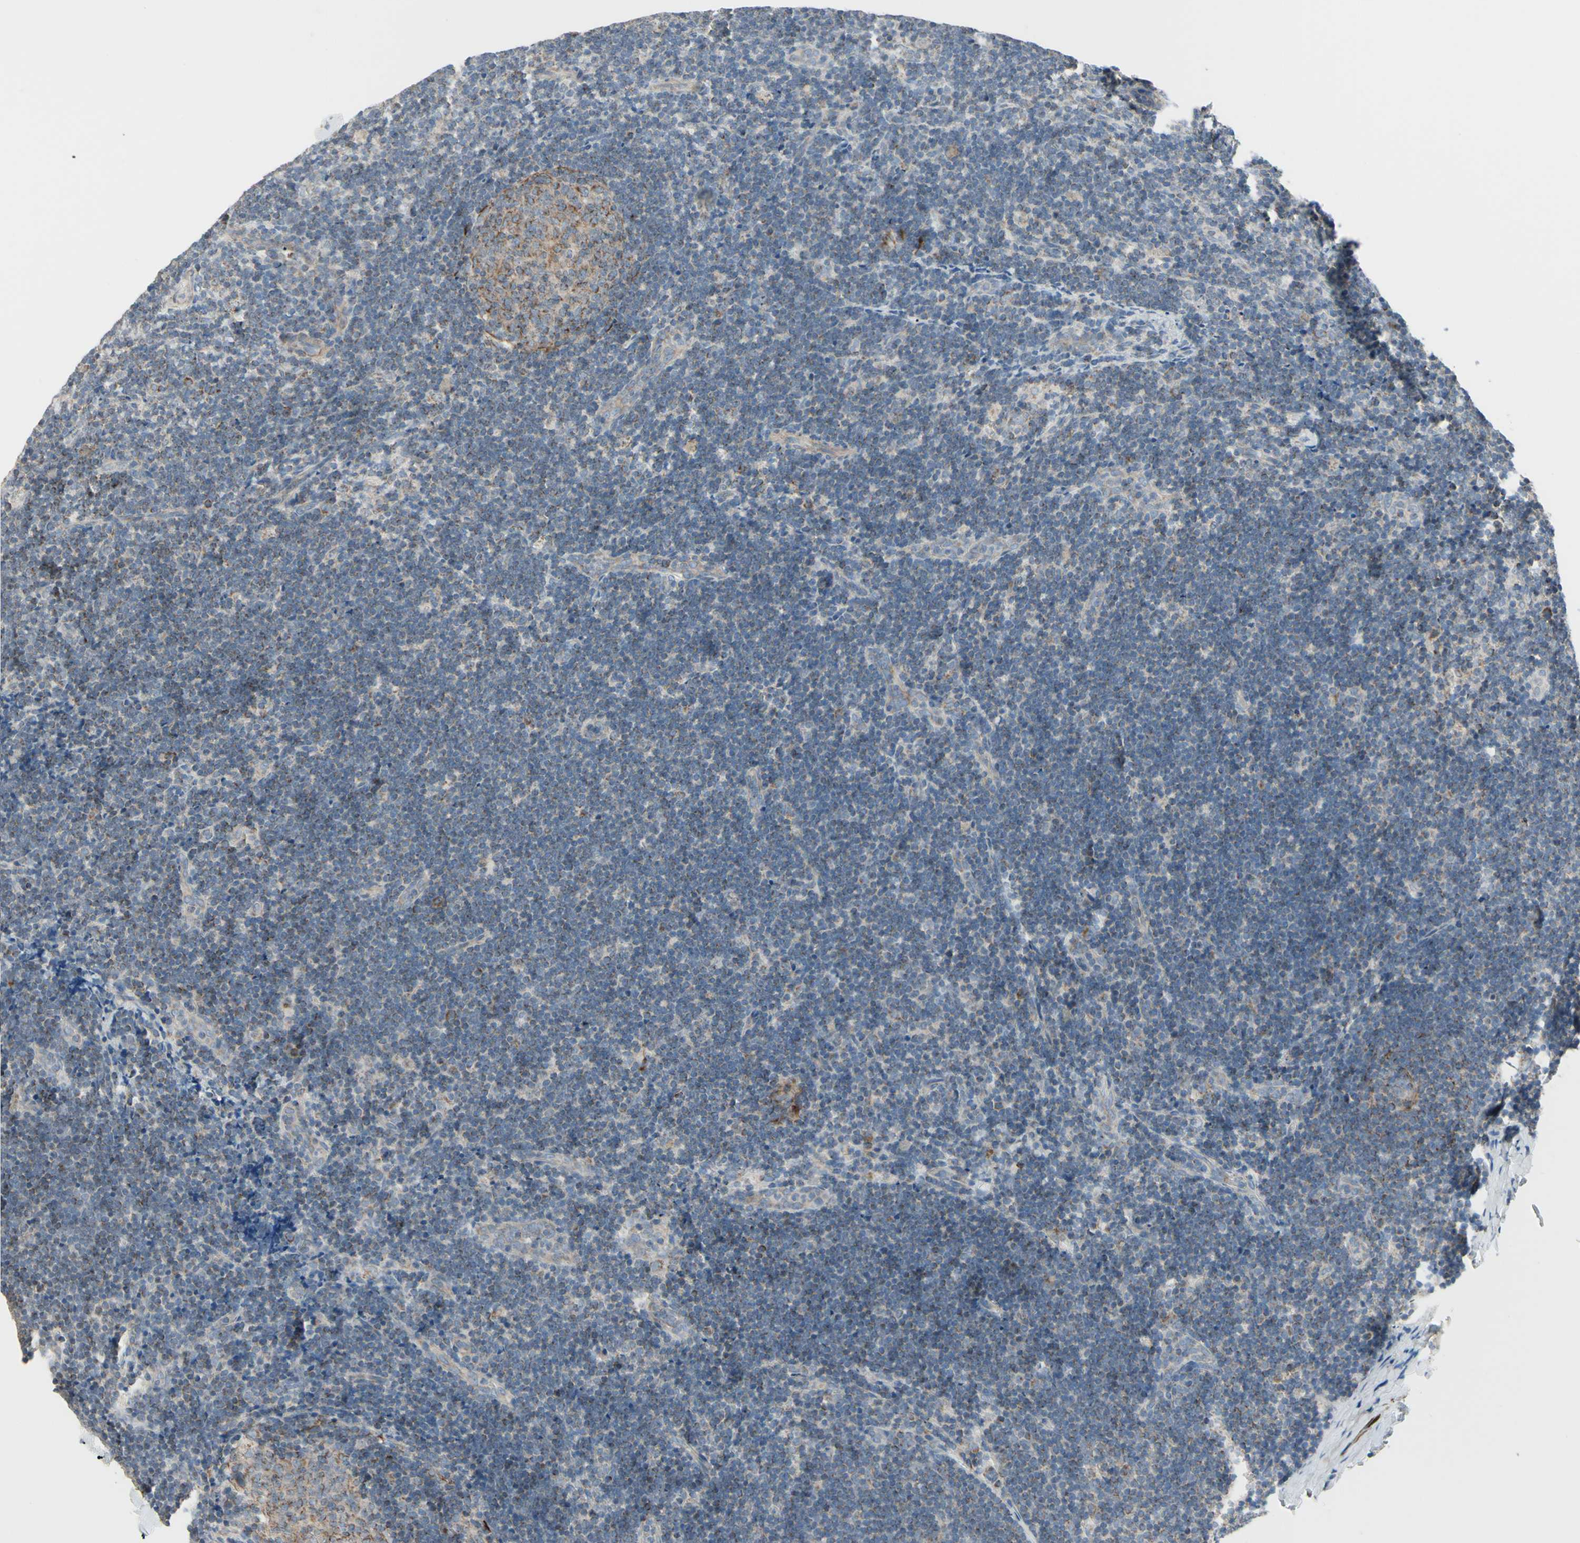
{"staining": {"intensity": "moderate", "quantity": "25%-75%", "location": "cytoplasmic/membranous"}, "tissue": "lymph node", "cell_type": "Germinal center cells", "image_type": "normal", "snomed": [{"axis": "morphology", "description": "Normal tissue, NOS"}, {"axis": "topography", "description": "Lymph node"}], "caption": "Protein expression analysis of normal lymph node reveals moderate cytoplasmic/membranous positivity in about 25%-75% of germinal center cells. The protein of interest is shown in brown color, while the nuclei are stained blue.", "gene": "FAM171B", "patient": {"sex": "female", "age": 14}}